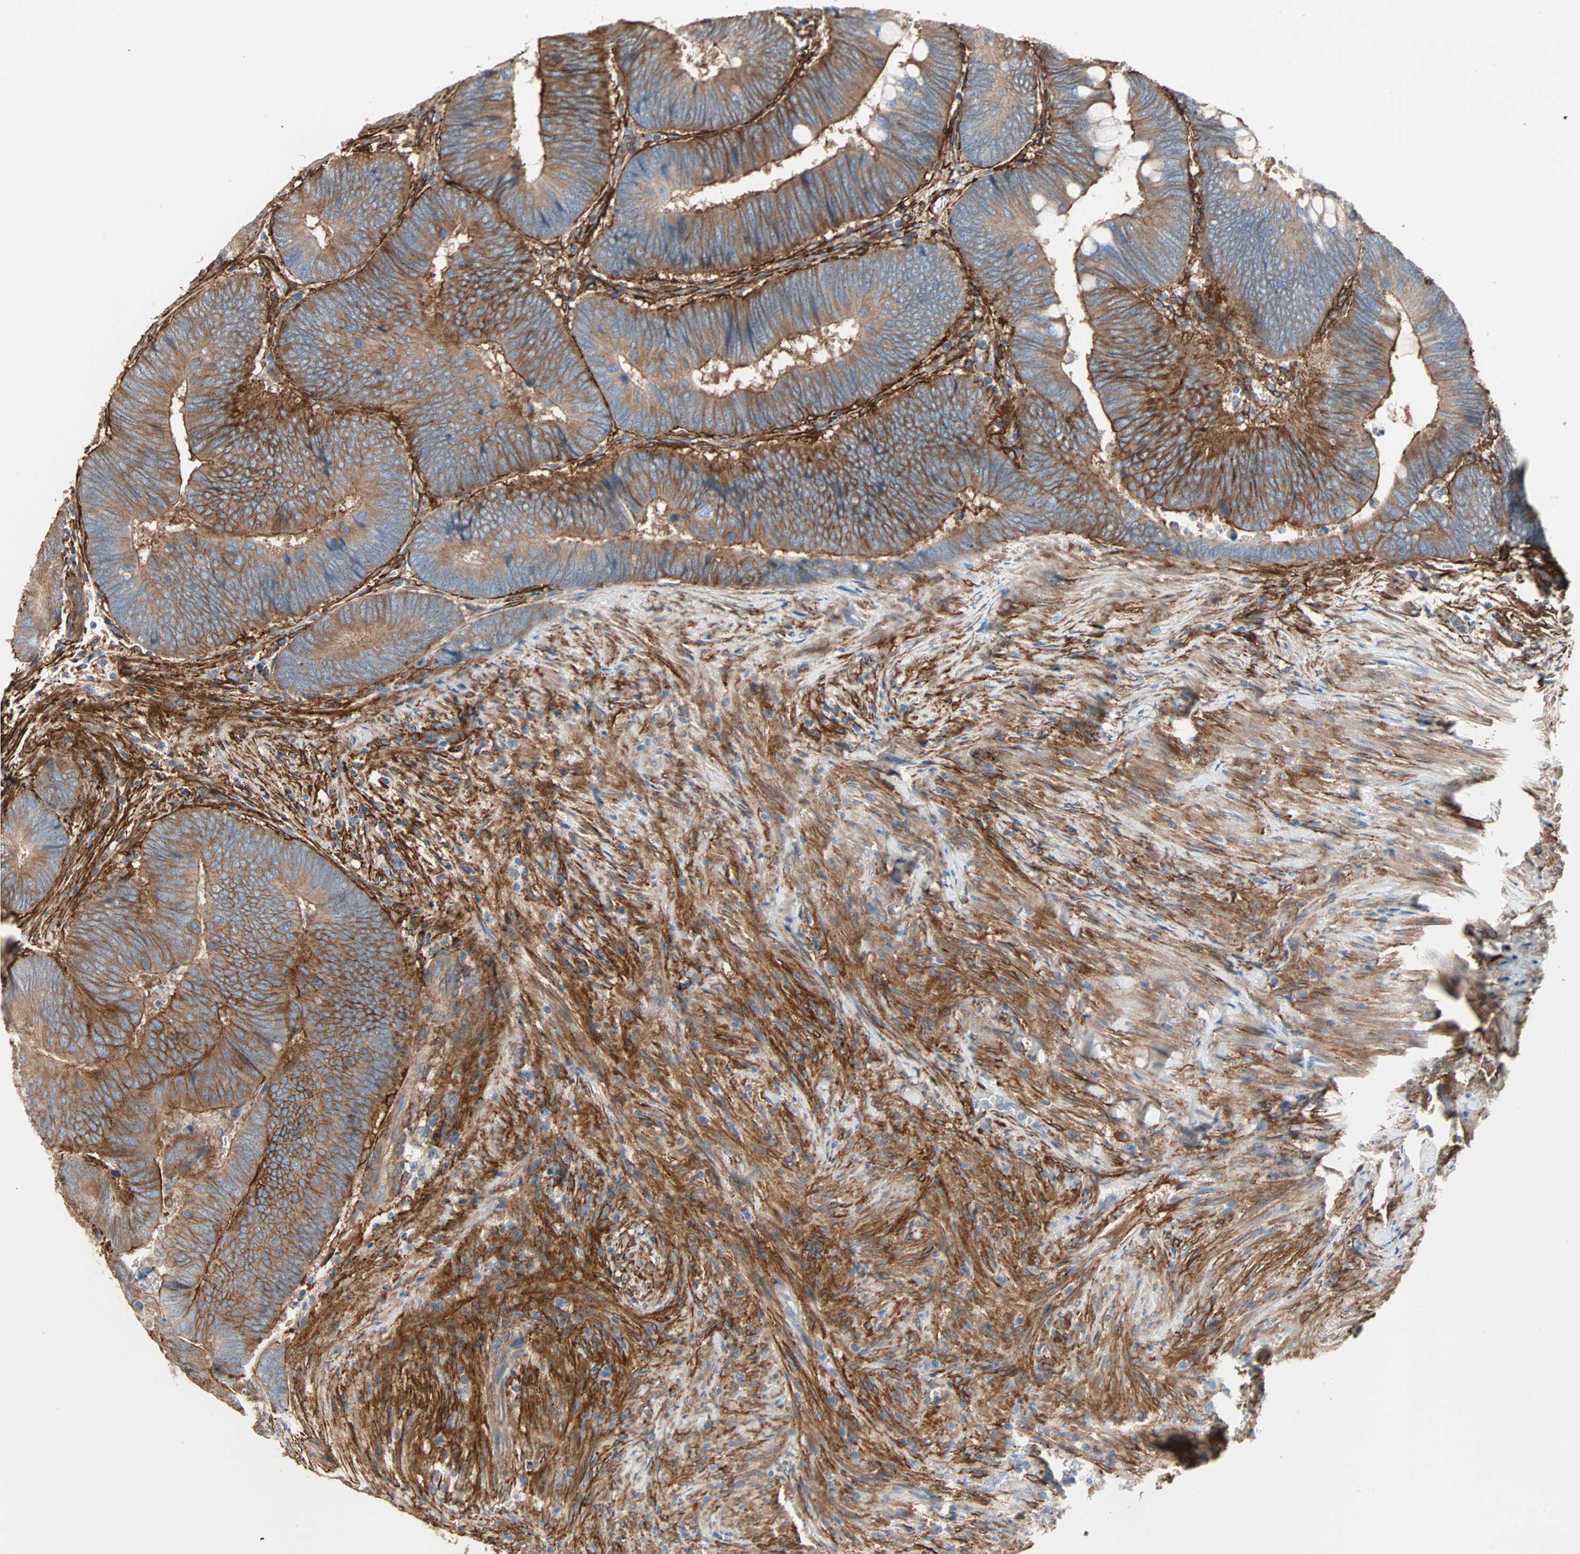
{"staining": {"intensity": "moderate", "quantity": ">75%", "location": "cytoplasmic/membranous"}, "tissue": "colorectal cancer", "cell_type": "Tumor cells", "image_type": "cancer", "snomed": [{"axis": "morphology", "description": "Normal tissue, NOS"}, {"axis": "morphology", "description": "Adenocarcinoma, NOS"}, {"axis": "topography", "description": "Rectum"}, {"axis": "topography", "description": "Peripheral nerve tissue"}], "caption": "This is an image of IHC staining of colorectal cancer (adenocarcinoma), which shows moderate positivity in the cytoplasmic/membranous of tumor cells.", "gene": "EPB41L2", "patient": {"sex": "male", "age": 92}}